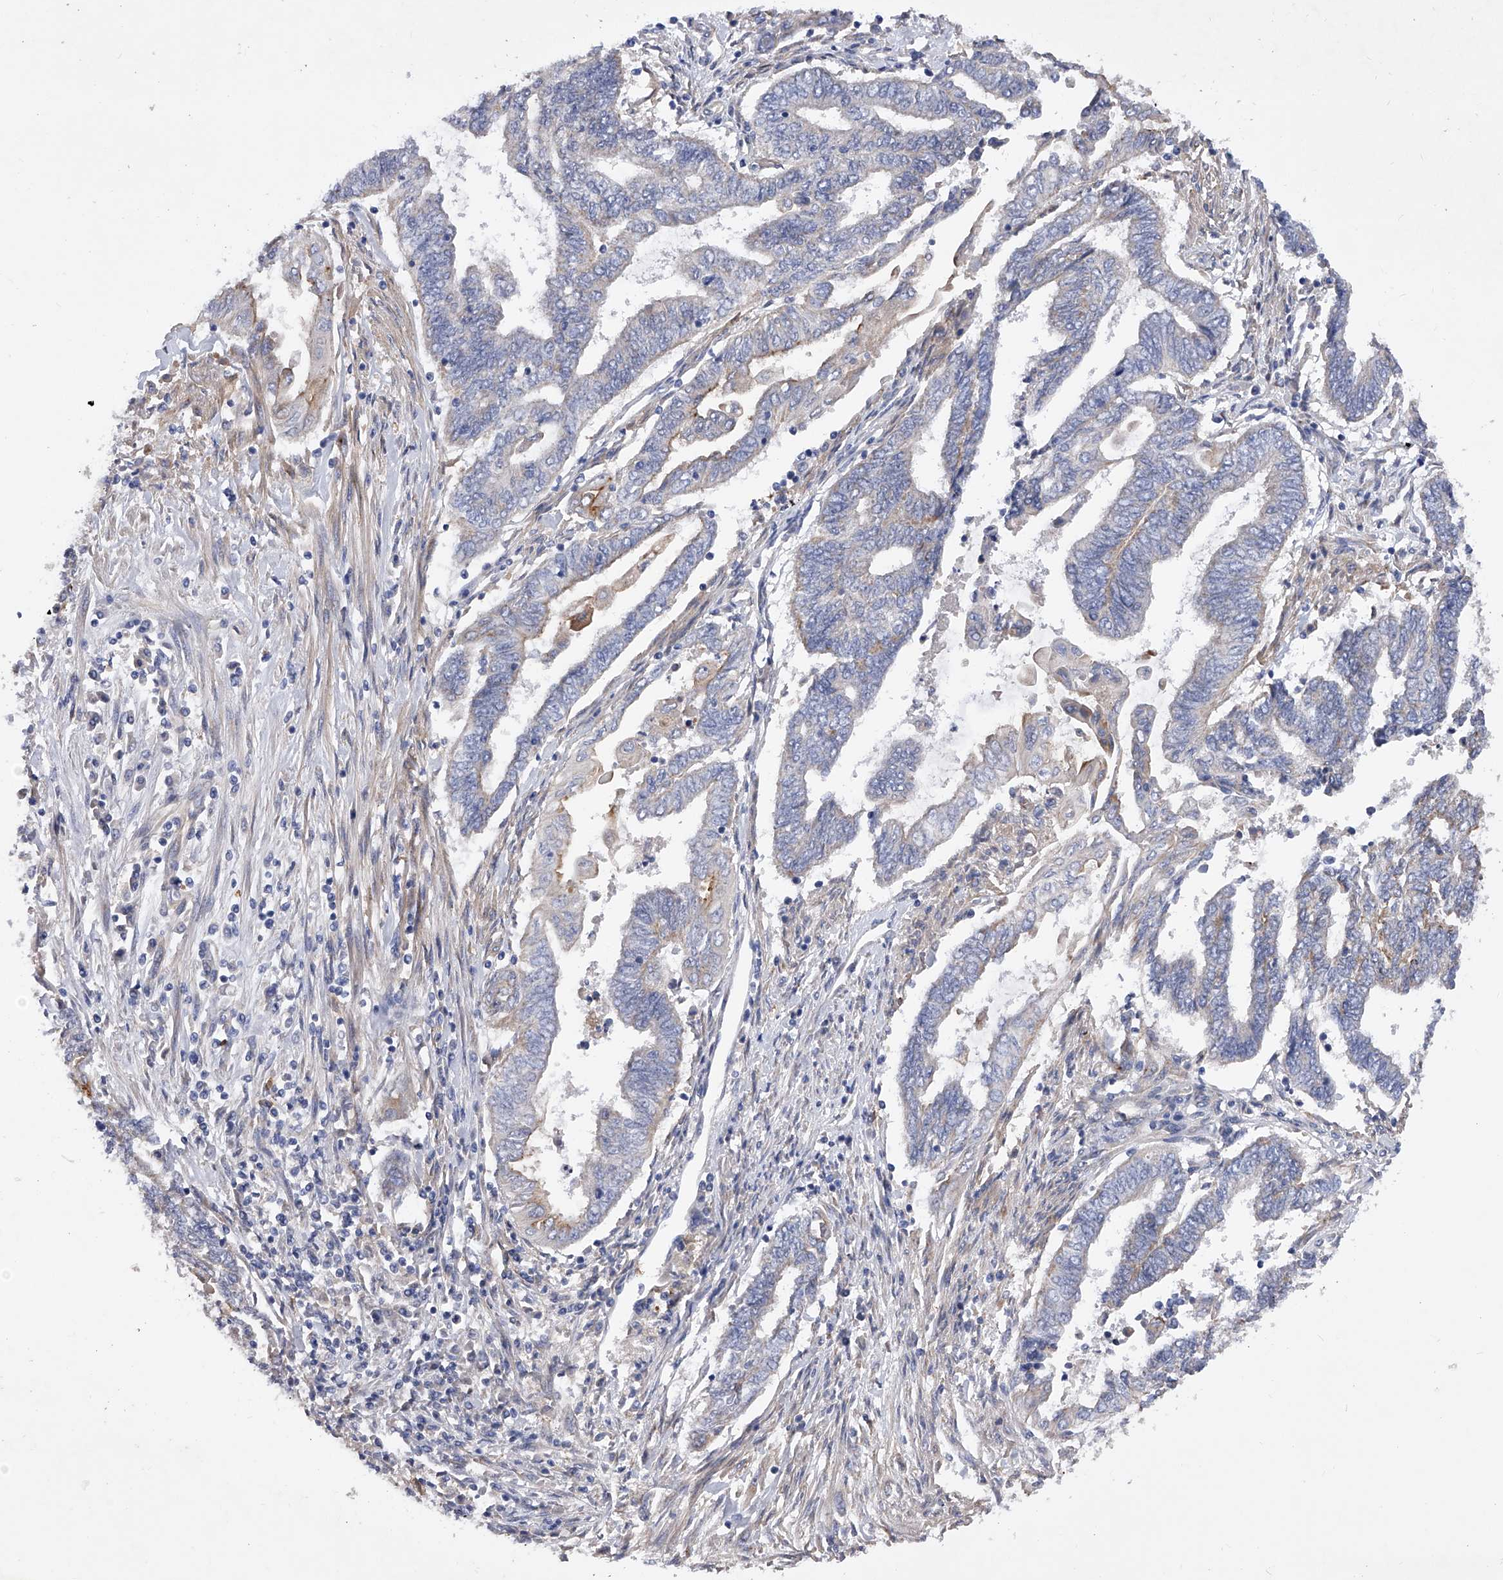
{"staining": {"intensity": "weak", "quantity": "<25%", "location": "cytoplasmic/membranous"}, "tissue": "endometrial cancer", "cell_type": "Tumor cells", "image_type": "cancer", "snomed": [{"axis": "morphology", "description": "Adenocarcinoma, NOS"}, {"axis": "topography", "description": "Uterus"}, {"axis": "topography", "description": "Endometrium"}], "caption": "Protein analysis of endometrial adenocarcinoma shows no significant expression in tumor cells. Nuclei are stained in blue.", "gene": "PDSS2", "patient": {"sex": "female", "age": 70}}